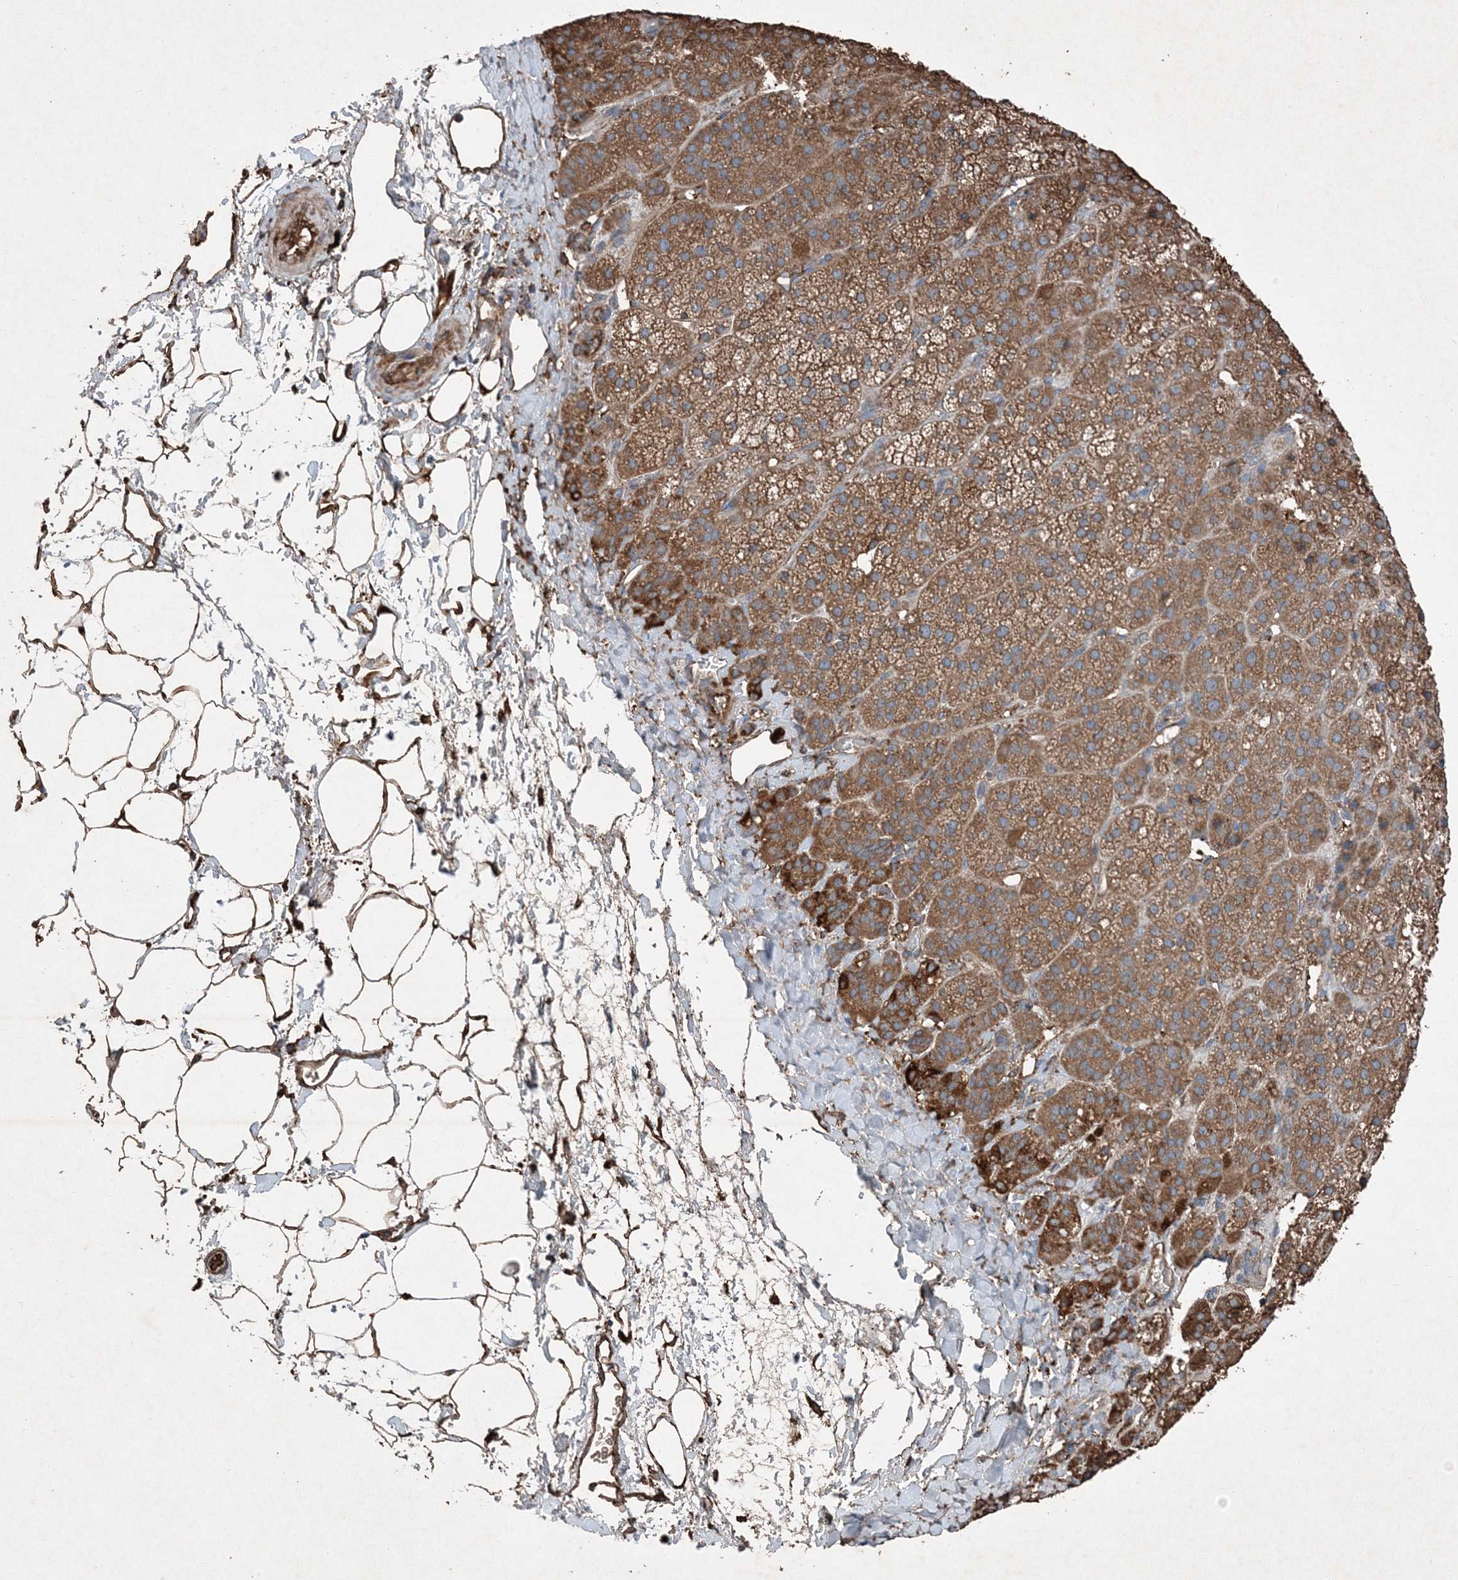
{"staining": {"intensity": "strong", "quantity": ">75%", "location": "cytoplasmic/membranous"}, "tissue": "adrenal gland", "cell_type": "Glandular cells", "image_type": "normal", "snomed": [{"axis": "morphology", "description": "Normal tissue, NOS"}, {"axis": "topography", "description": "Adrenal gland"}], "caption": "Protein analysis of normal adrenal gland displays strong cytoplasmic/membranous staining in approximately >75% of glandular cells. The staining was performed using DAB (3,3'-diaminobenzidine) to visualize the protein expression in brown, while the nuclei were stained in blue with hematoxylin (Magnification: 20x).", "gene": "PDIA6", "patient": {"sex": "female", "age": 57}}